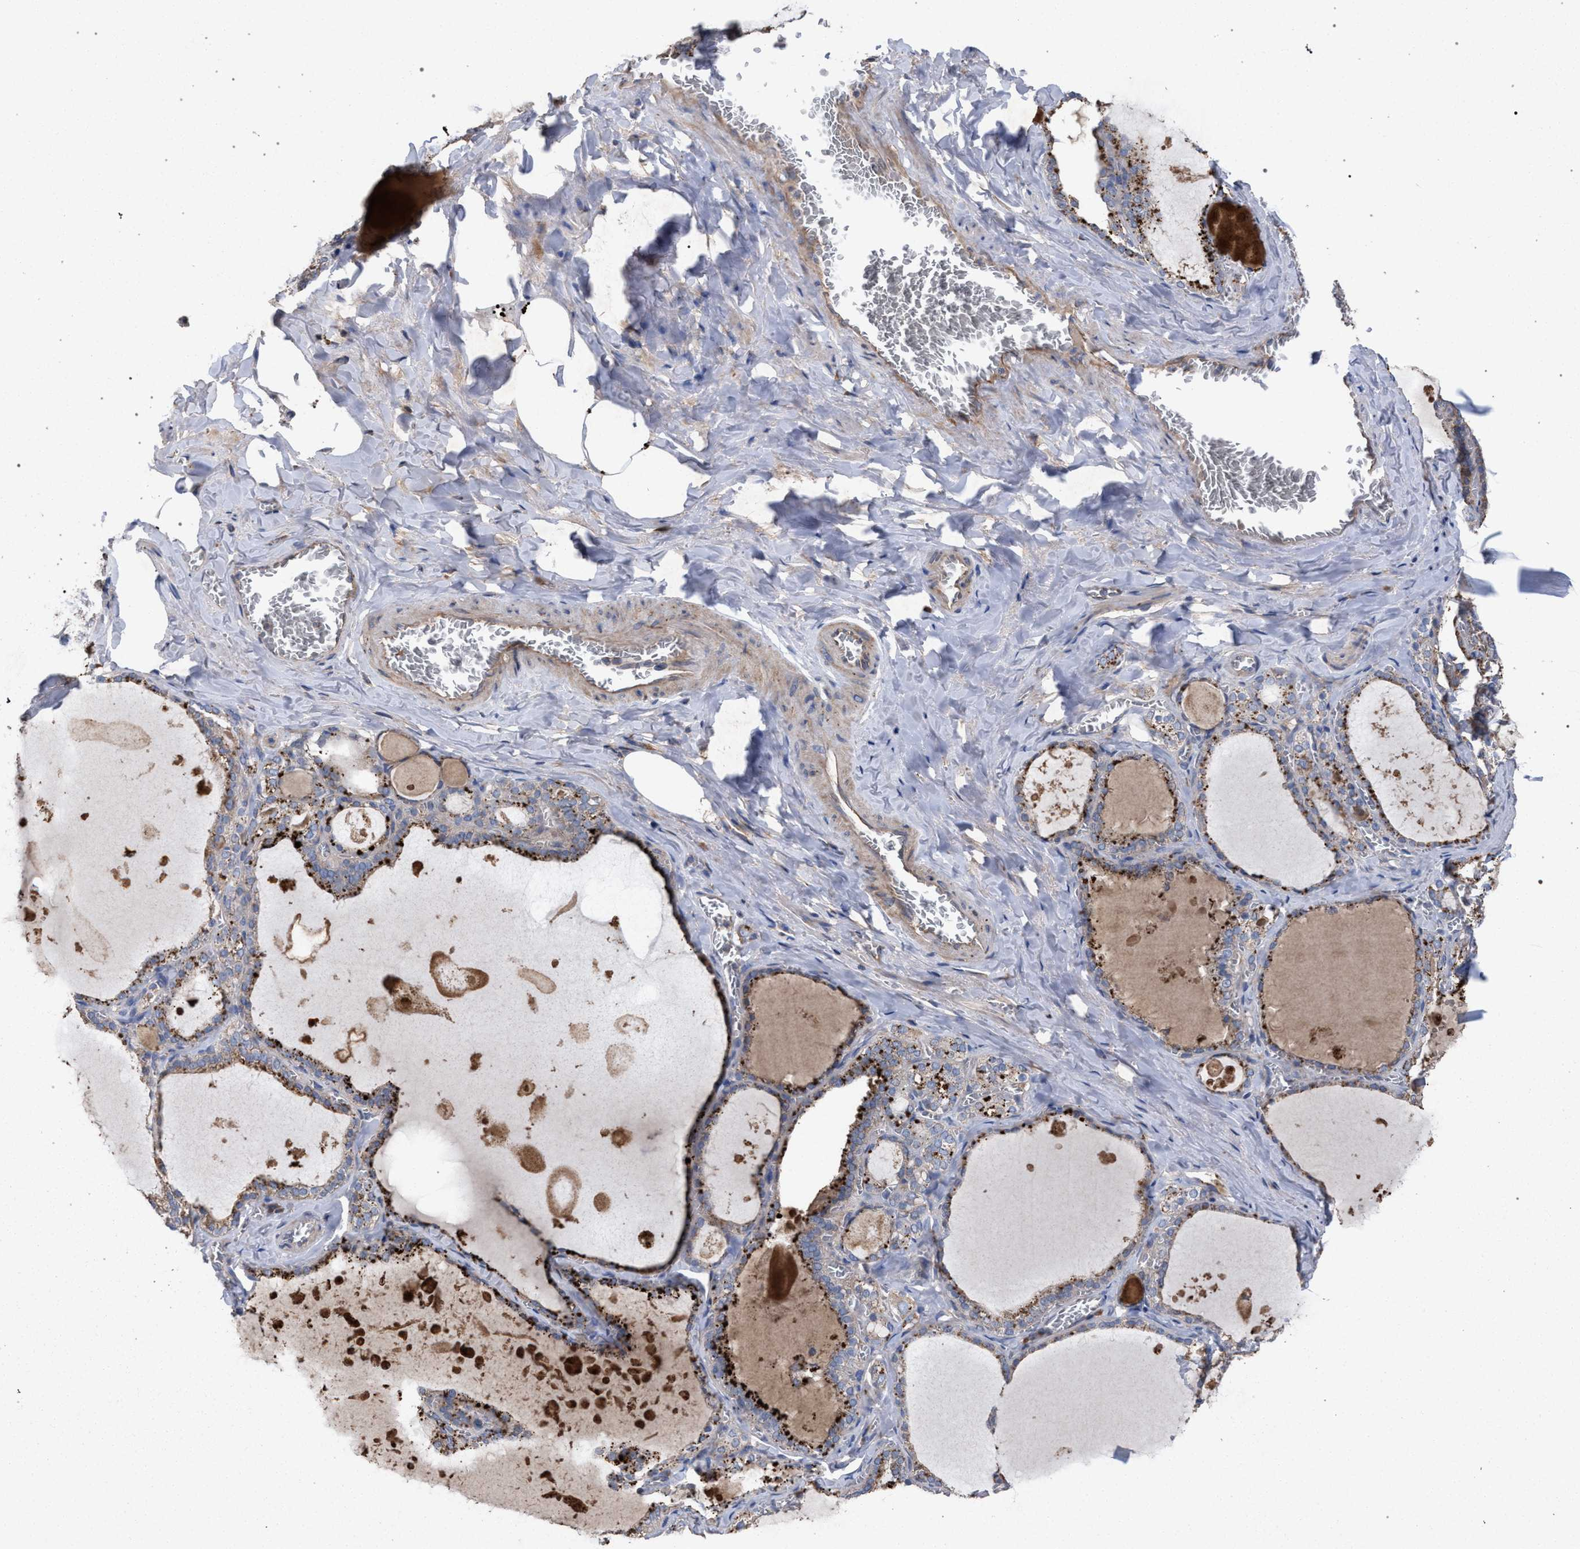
{"staining": {"intensity": "moderate", "quantity": "25%-75%", "location": "cytoplasmic/membranous"}, "tissue": "thyroid gland", "cell_type": "Glandular cells", "image_type": "normal", "snomed": [{"axis": "morphology", "description": "Normal tissue, NOS"}, {"axis": "topography", "description": "Thyroid gland"}], "caption": "A micrograph of thyroid gland stained for a protein reveals moderate cytoplasmic/membranous brown staining in glandular cells. The staining is performed using DAB brown chromogen to label protein expression. The nuclei are counter-stained blue using hematoxylin.", "gene": "BCL2L12", "patient": {"sex": "male", "age": 56}}